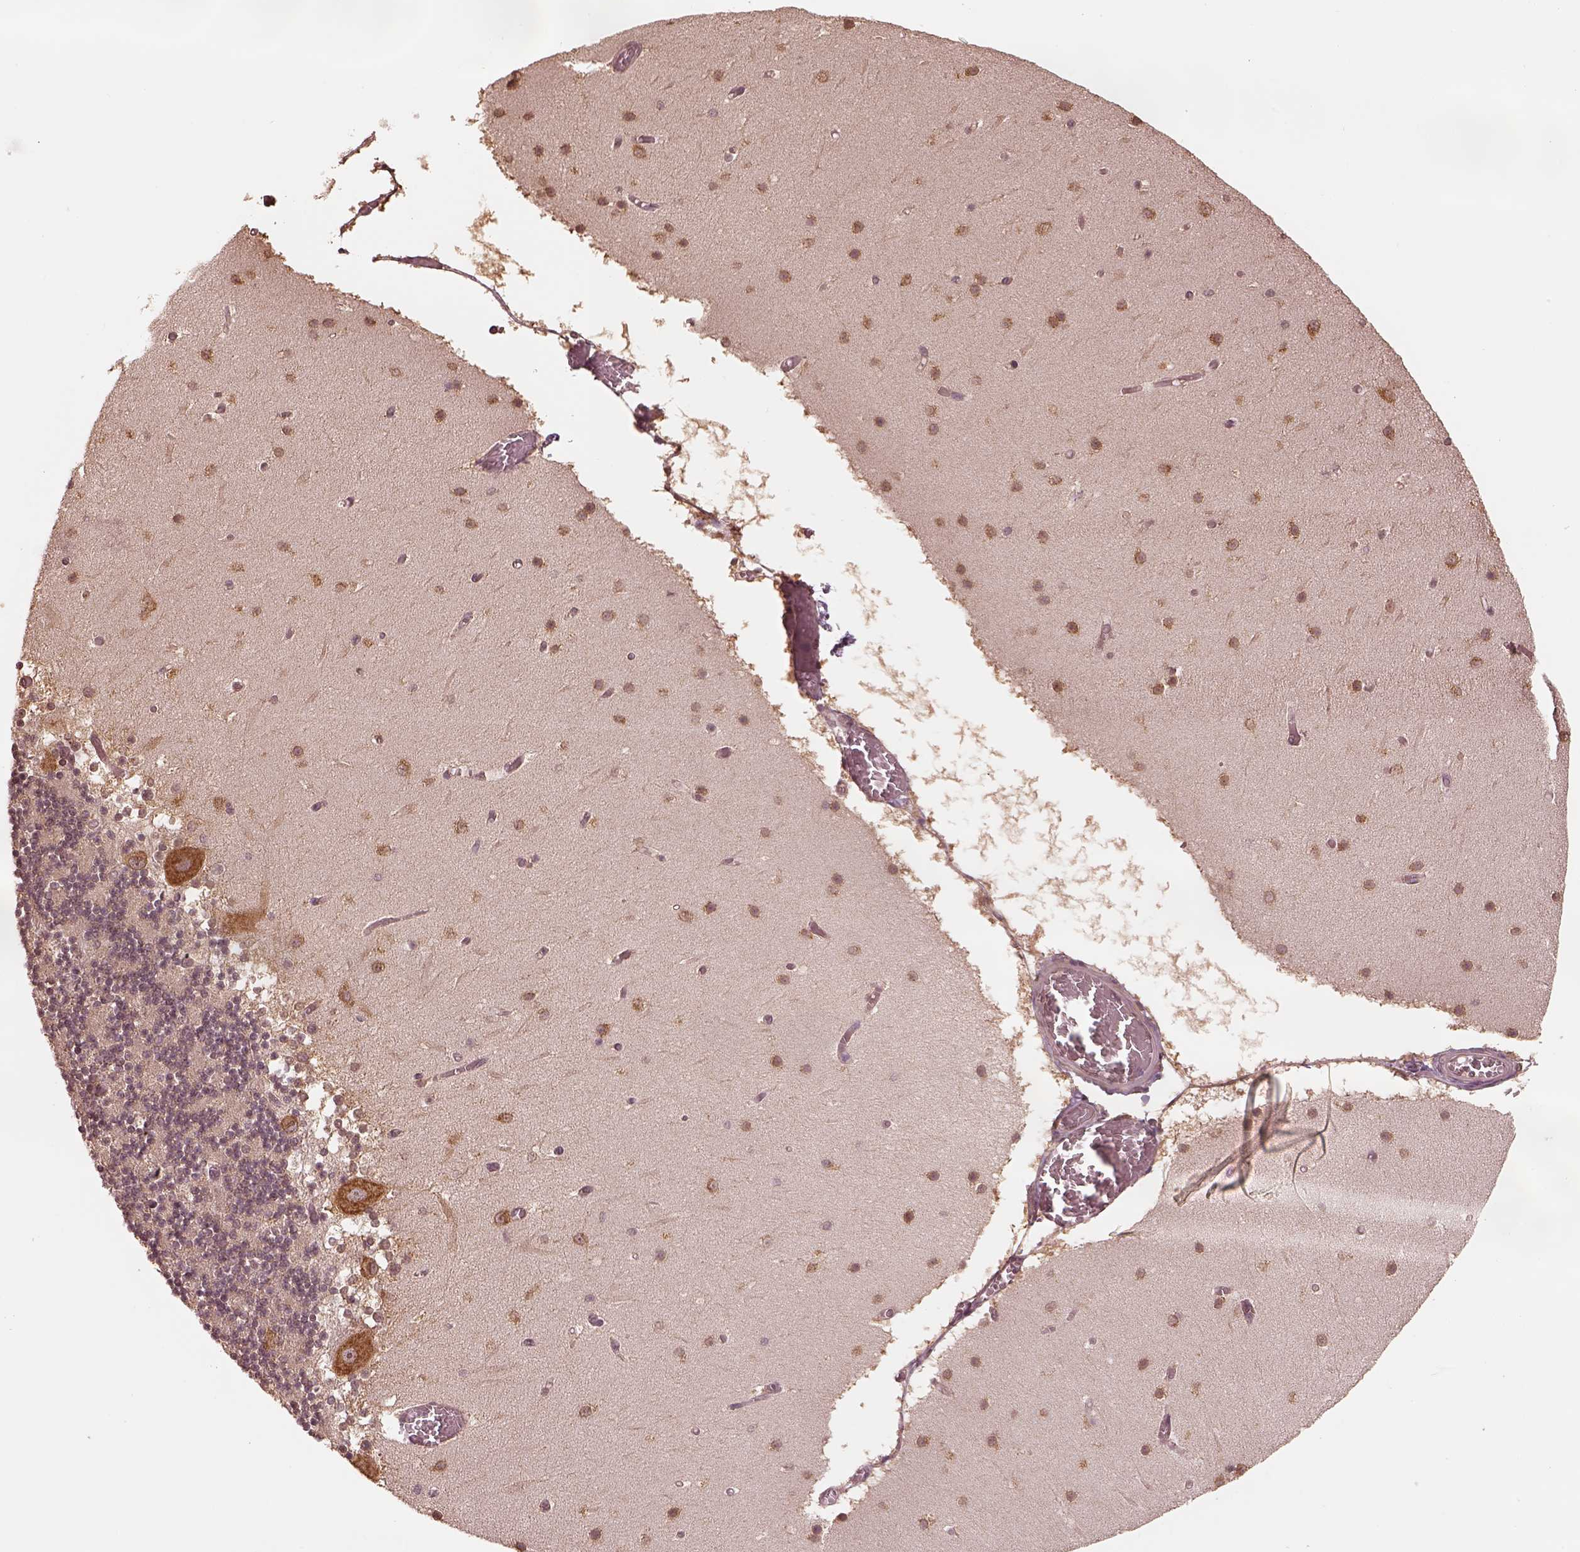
{"staining": {"intensity": "weak", "quantity": "<25%", "location": "cytoplasmic/membranous"}, "tissue": "cerebellum", "cell_type": "Cells in granular layer", "image_type": "normal", "snomed": [{"axis": "morphology", "description": "Normal tissue, NOS"}, {"axis": "topography", "description": "Cerebellum"}], "caption": "Photomicrograph shows no significant protein staining in cells in granular layer of benign cerebellum.", "gene": "RPS5", "patient": {"sex": "female", "age": 28}}